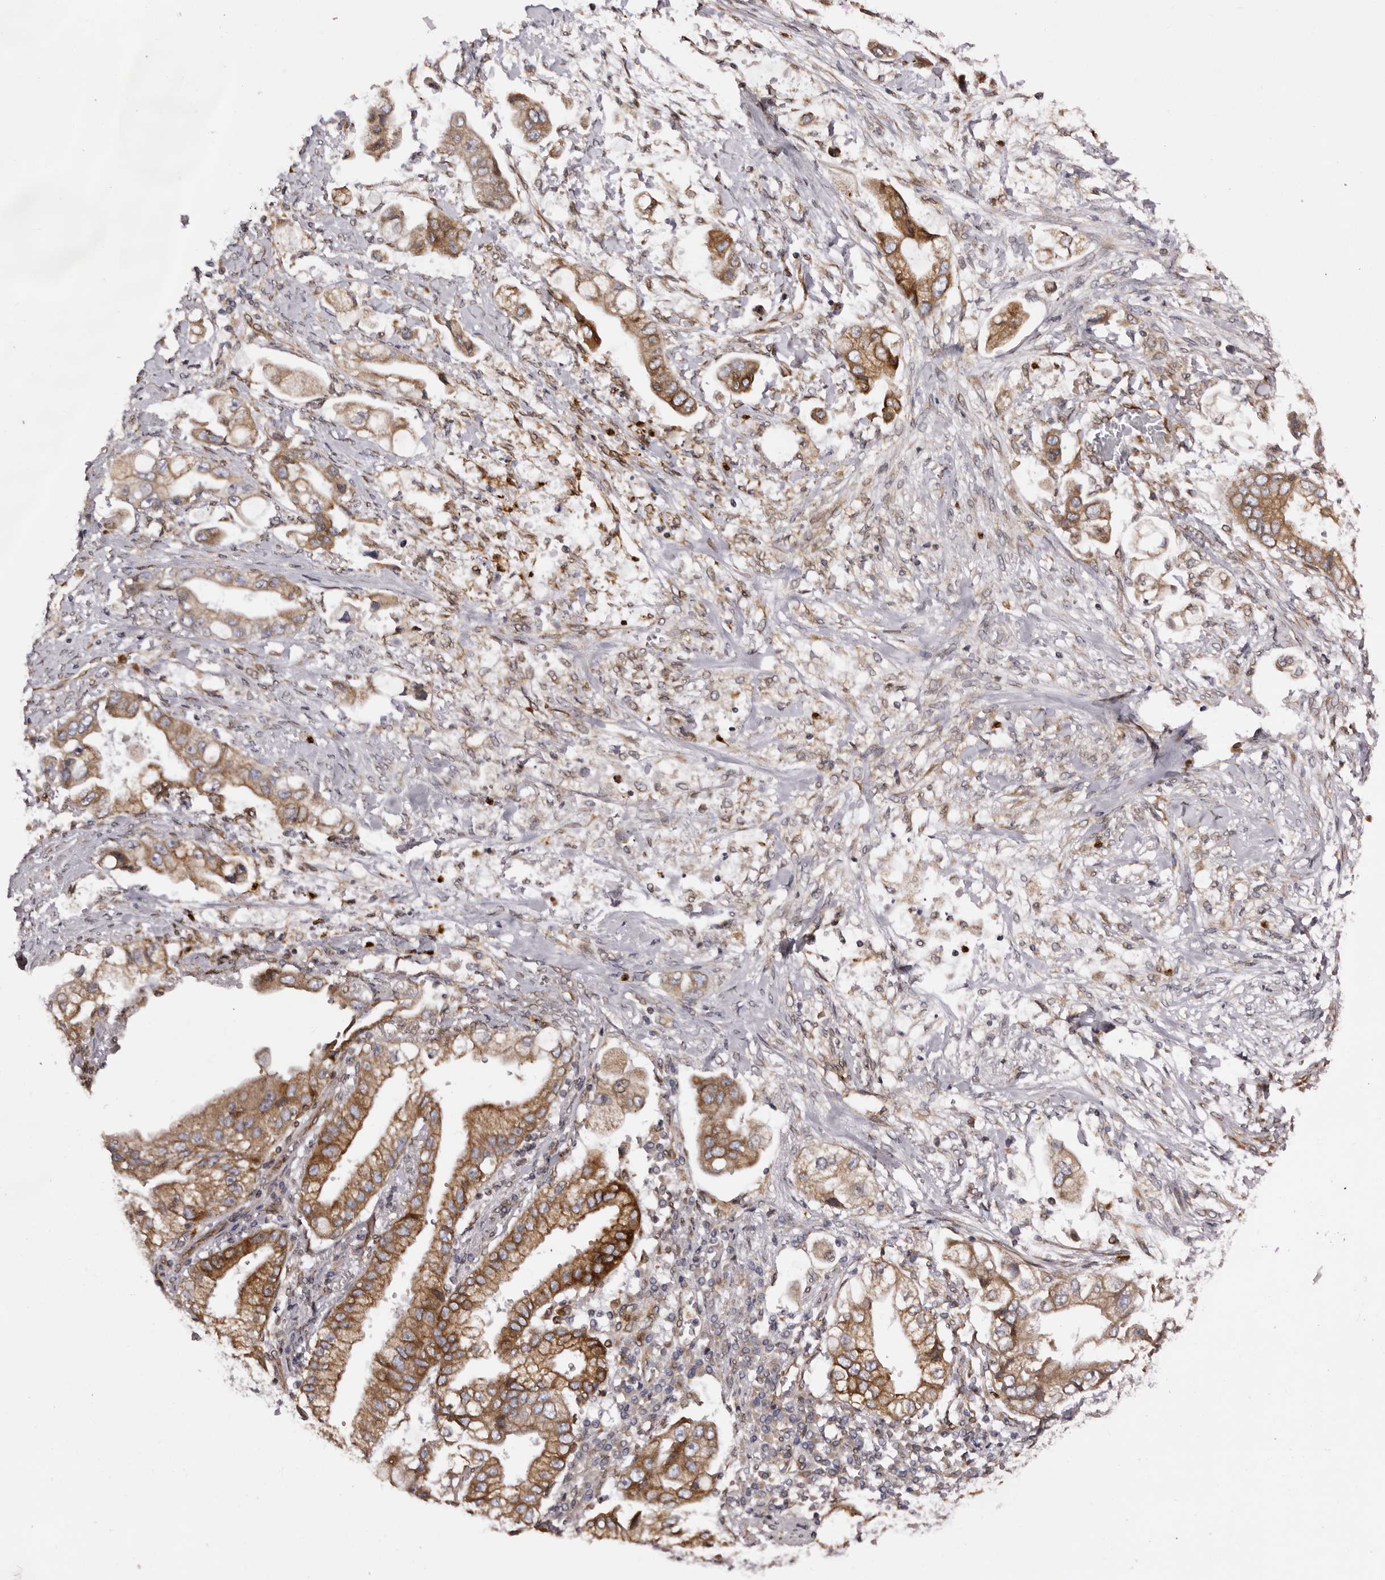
{"staining": {"intensity": "moderate", "quantity": ">75%", "location": "cytoplasmic/membranous"}, "tissue": "stomach cancer", "cell_type": "Tumor cells", "image_type": "cancer", "snomed": [{"axis": "morphology", "description": "Adenocarcinoma, NOS"}, {"axis": "topography", "description": "Stomach"}], "caption": "Immunohistochemical staining of human stomach cancer (adenocarcinoma) displays moderate cytoplasmic/membranous protein expression in approximately >75% of tumor cells. (brown staining indicates protein expression, while blue staining denotes nuclei).", "gene": "C4orf3", "patient": {"sex": "male", "age": 62}}